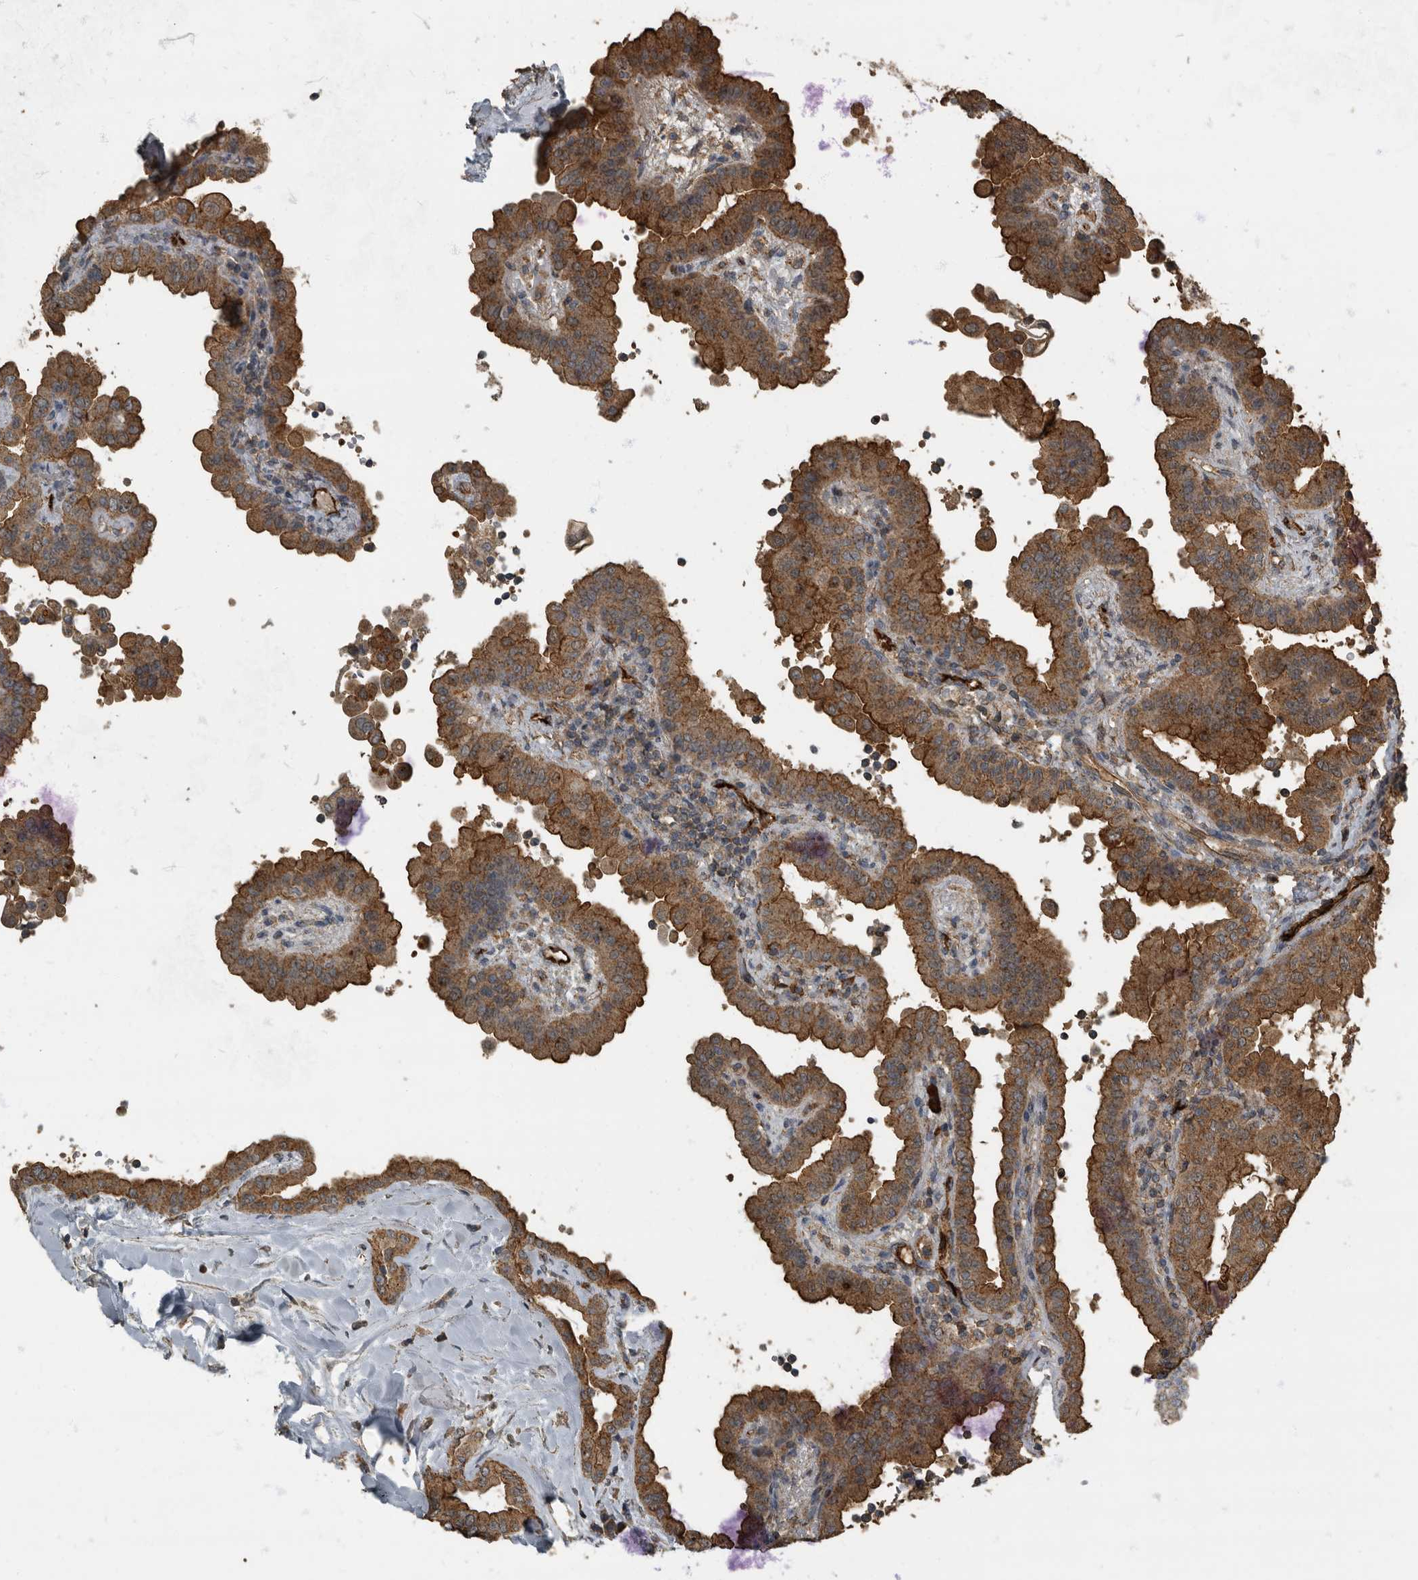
{"staining": {"intensity": "moderate", "quantity": ">75%", "location": "cytoplasmic/membranous"}, "tissue": "thyroid cancer", "cell_type": "Tumor cells", "image_type": "cancer", "snomed": [{"axis": "morphology", "description": "Papillary adenocarcinoma, NOS"}, {"axis": "topography", "description": "Thyroid gland"}], "caption": "Thyroid cancer (papillary adenocarcinoma) was stained to show a protein in brown. There is medium levels of moderate cytoplasmic/membranous positivity in about >75% of tumor cells.", "gene": "IL15RA", "patient": {"sex": "male", "age": 33}}